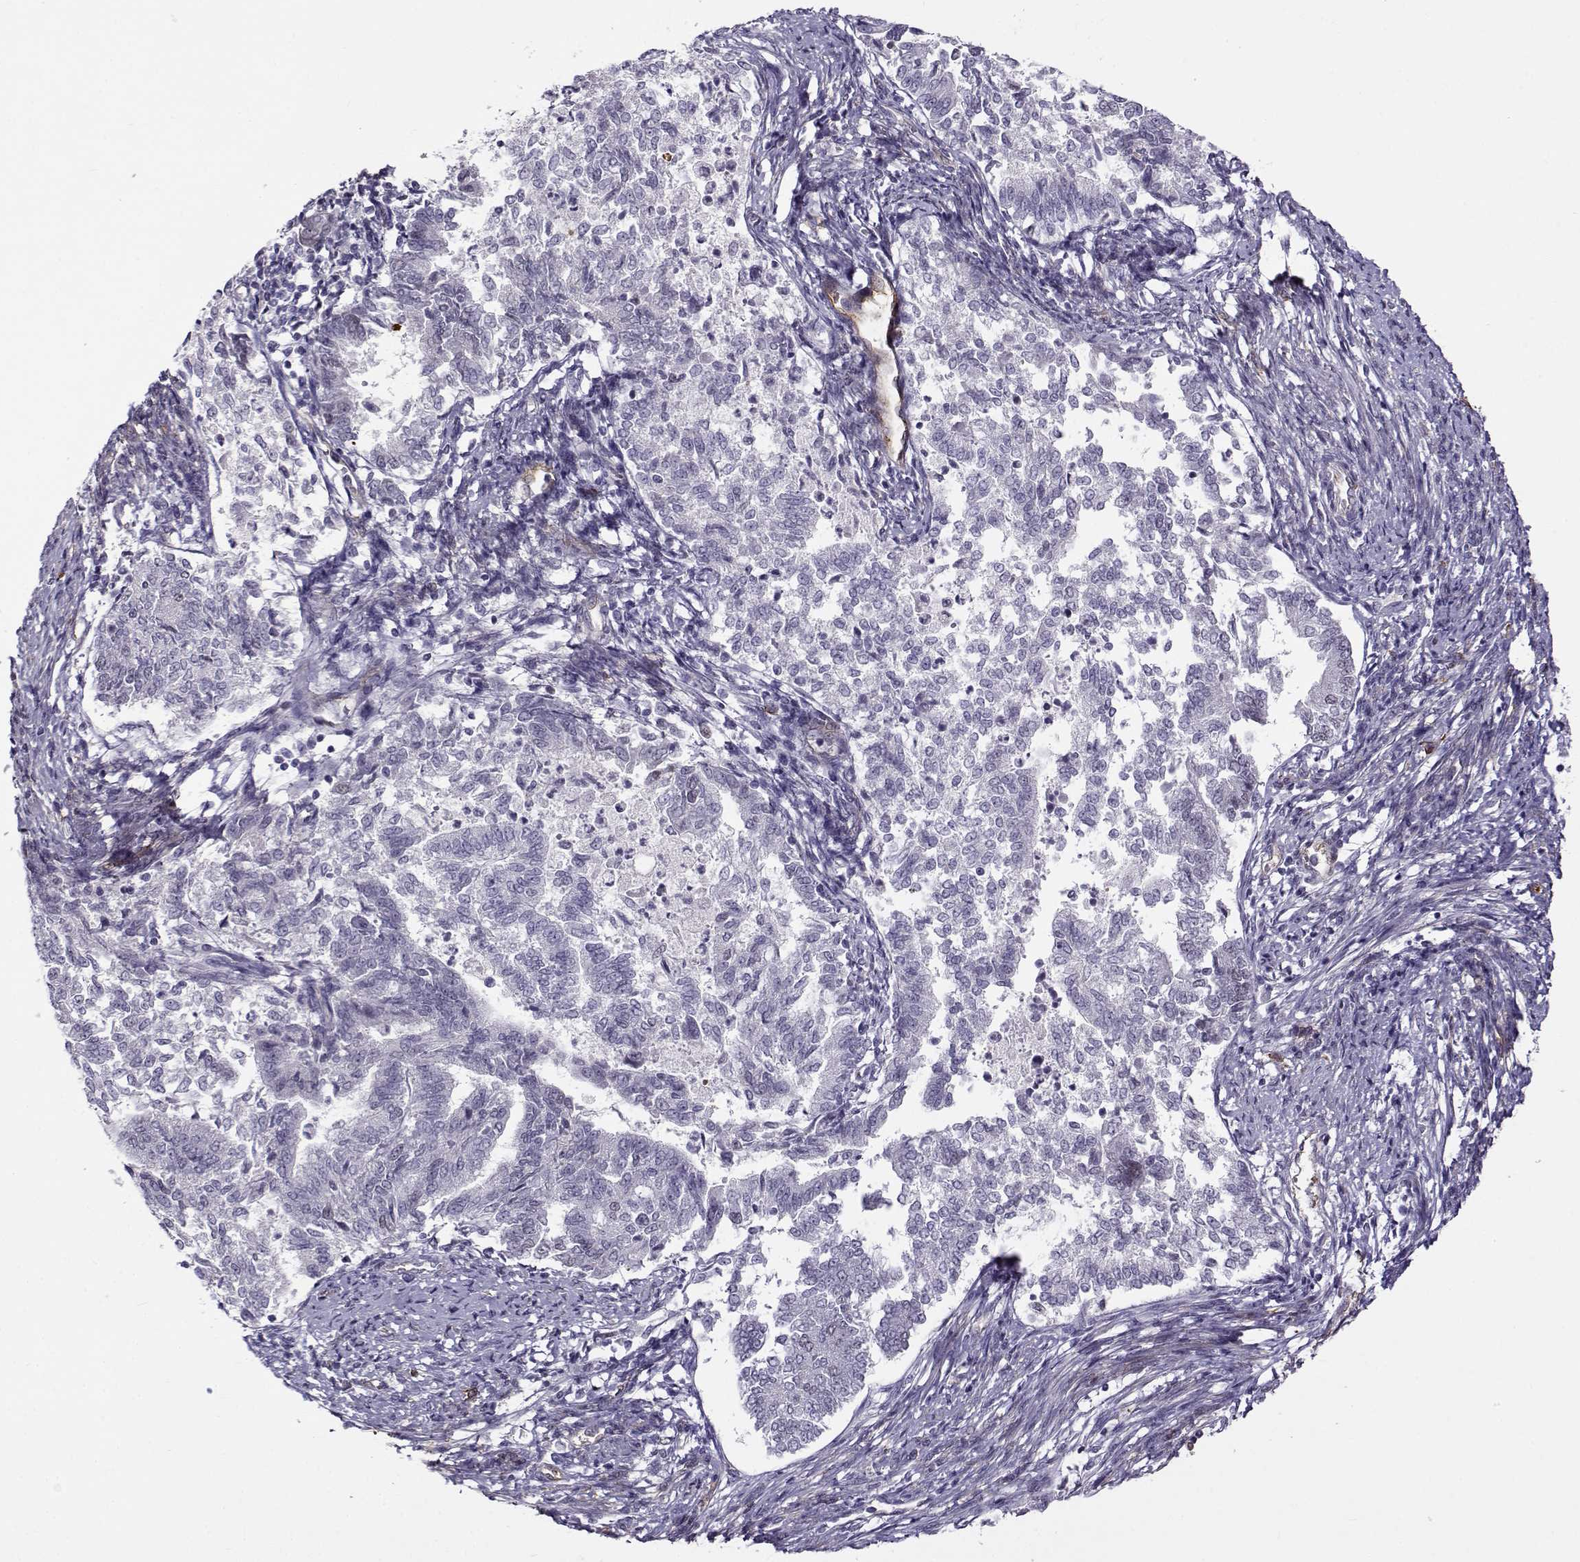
{"staining": {"intensity": "negative", "quantity": "none", "location": "none"}, "tissue": "endometrial cancer", "cell_type": "Tumor cells", "image_type": "cancer", "snomed": [{"axis": "morphology", "description": "Adenocarcinoma, NOS"}, {"axis": "topography", "description": "Endometrium"}], "caption": "High power microscopy photomicrograph of an IHC micrograph of adenocarcinoma (endometrial), revealing no significant staining in tumor cells.", "gene": "BACH1", "patient": {"sex": "female", "age": 65}}